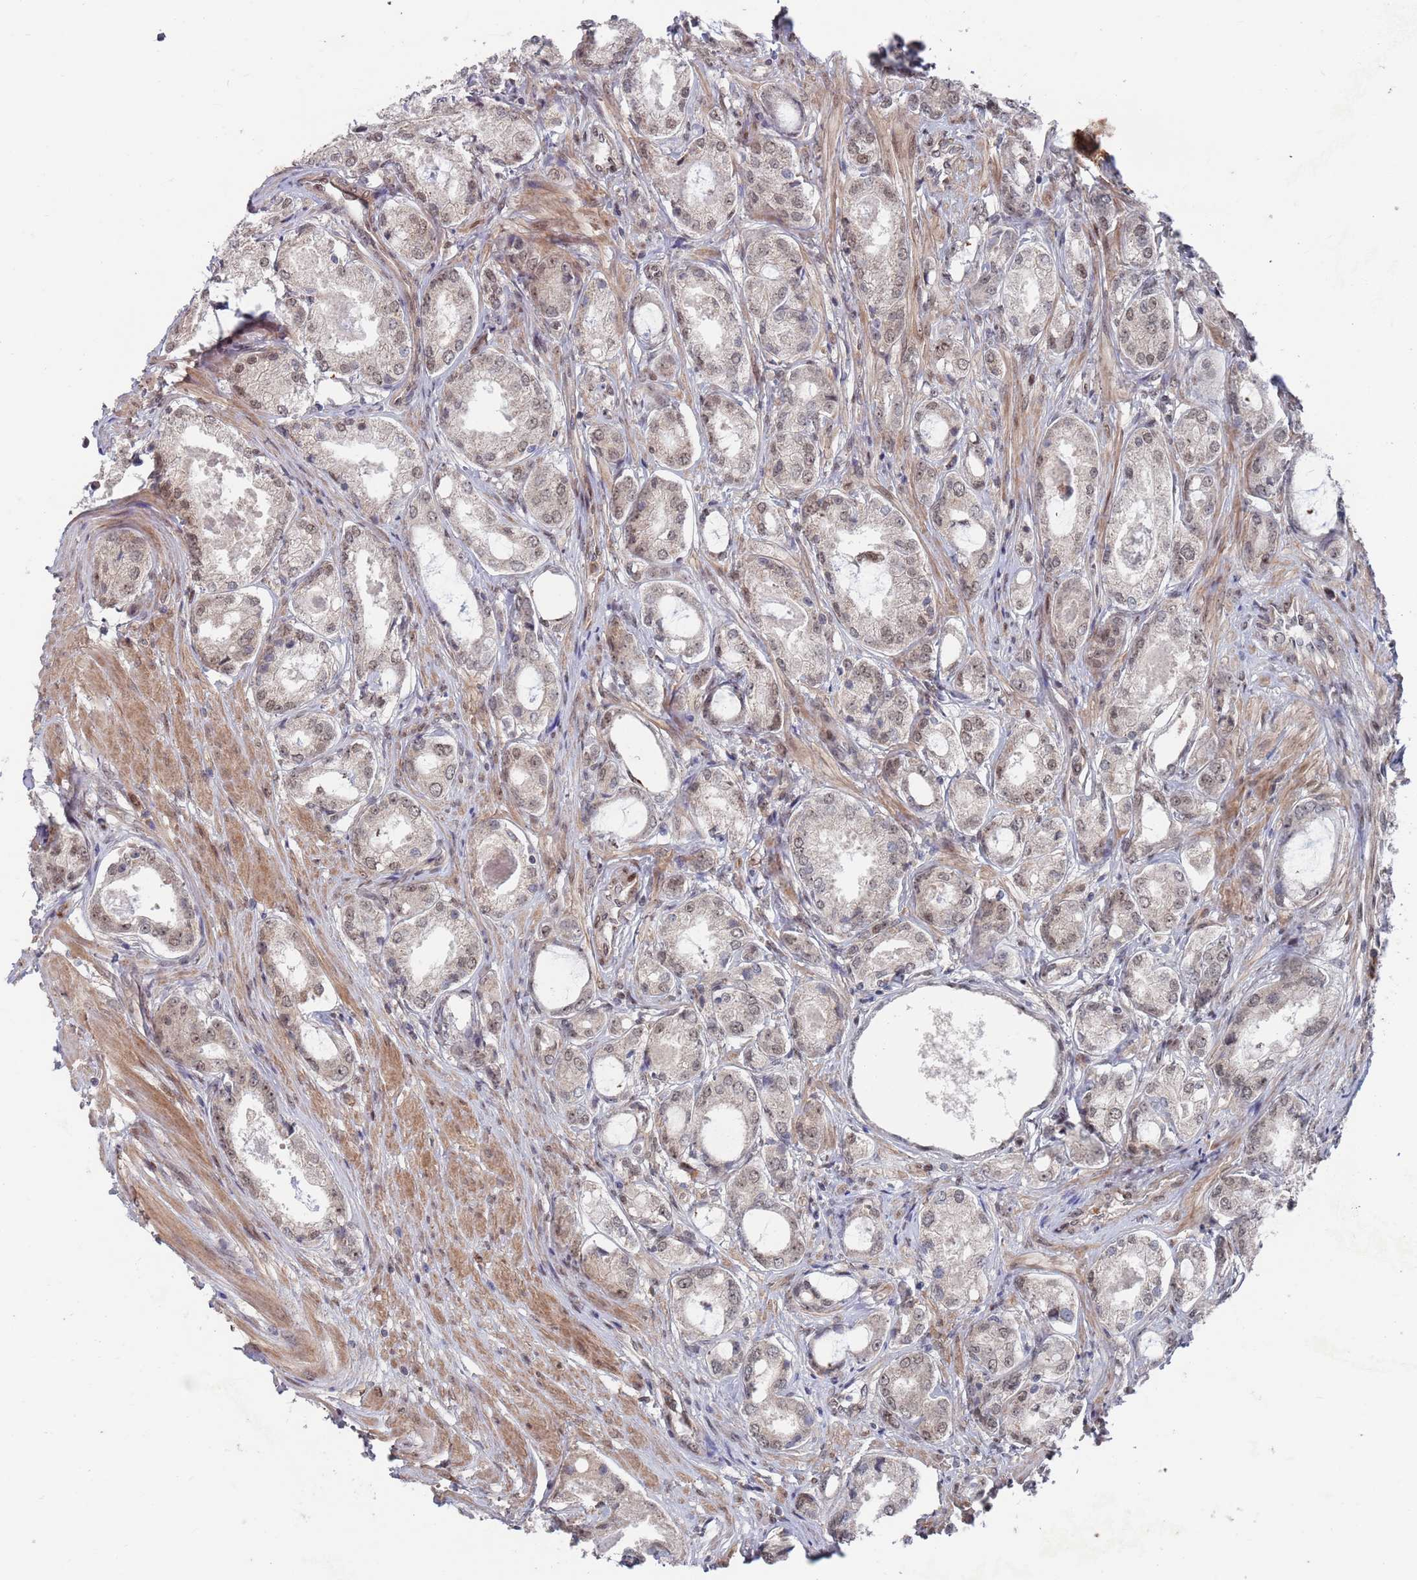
{"staining": {"intensity": "weak", "quantity": "<25%", "location": "nuclear"}, "tissue": "prostate cancer", "cell_type": "Tumor cells", "image_type": "cancer", "snomed": [{"axis": "morphology", "description": "Adenocarcinoma, Low grade"}, {"axis": "topography", "description": "Prostate"}], "caption": "Immunohistochemistry (IHC) histopathology image of prostate cancer stained for a protein (brown), which demonstrates no positivity in tumor cells.", "gene": "RPP25", "patient": {"sex": "male", "age": 68}}